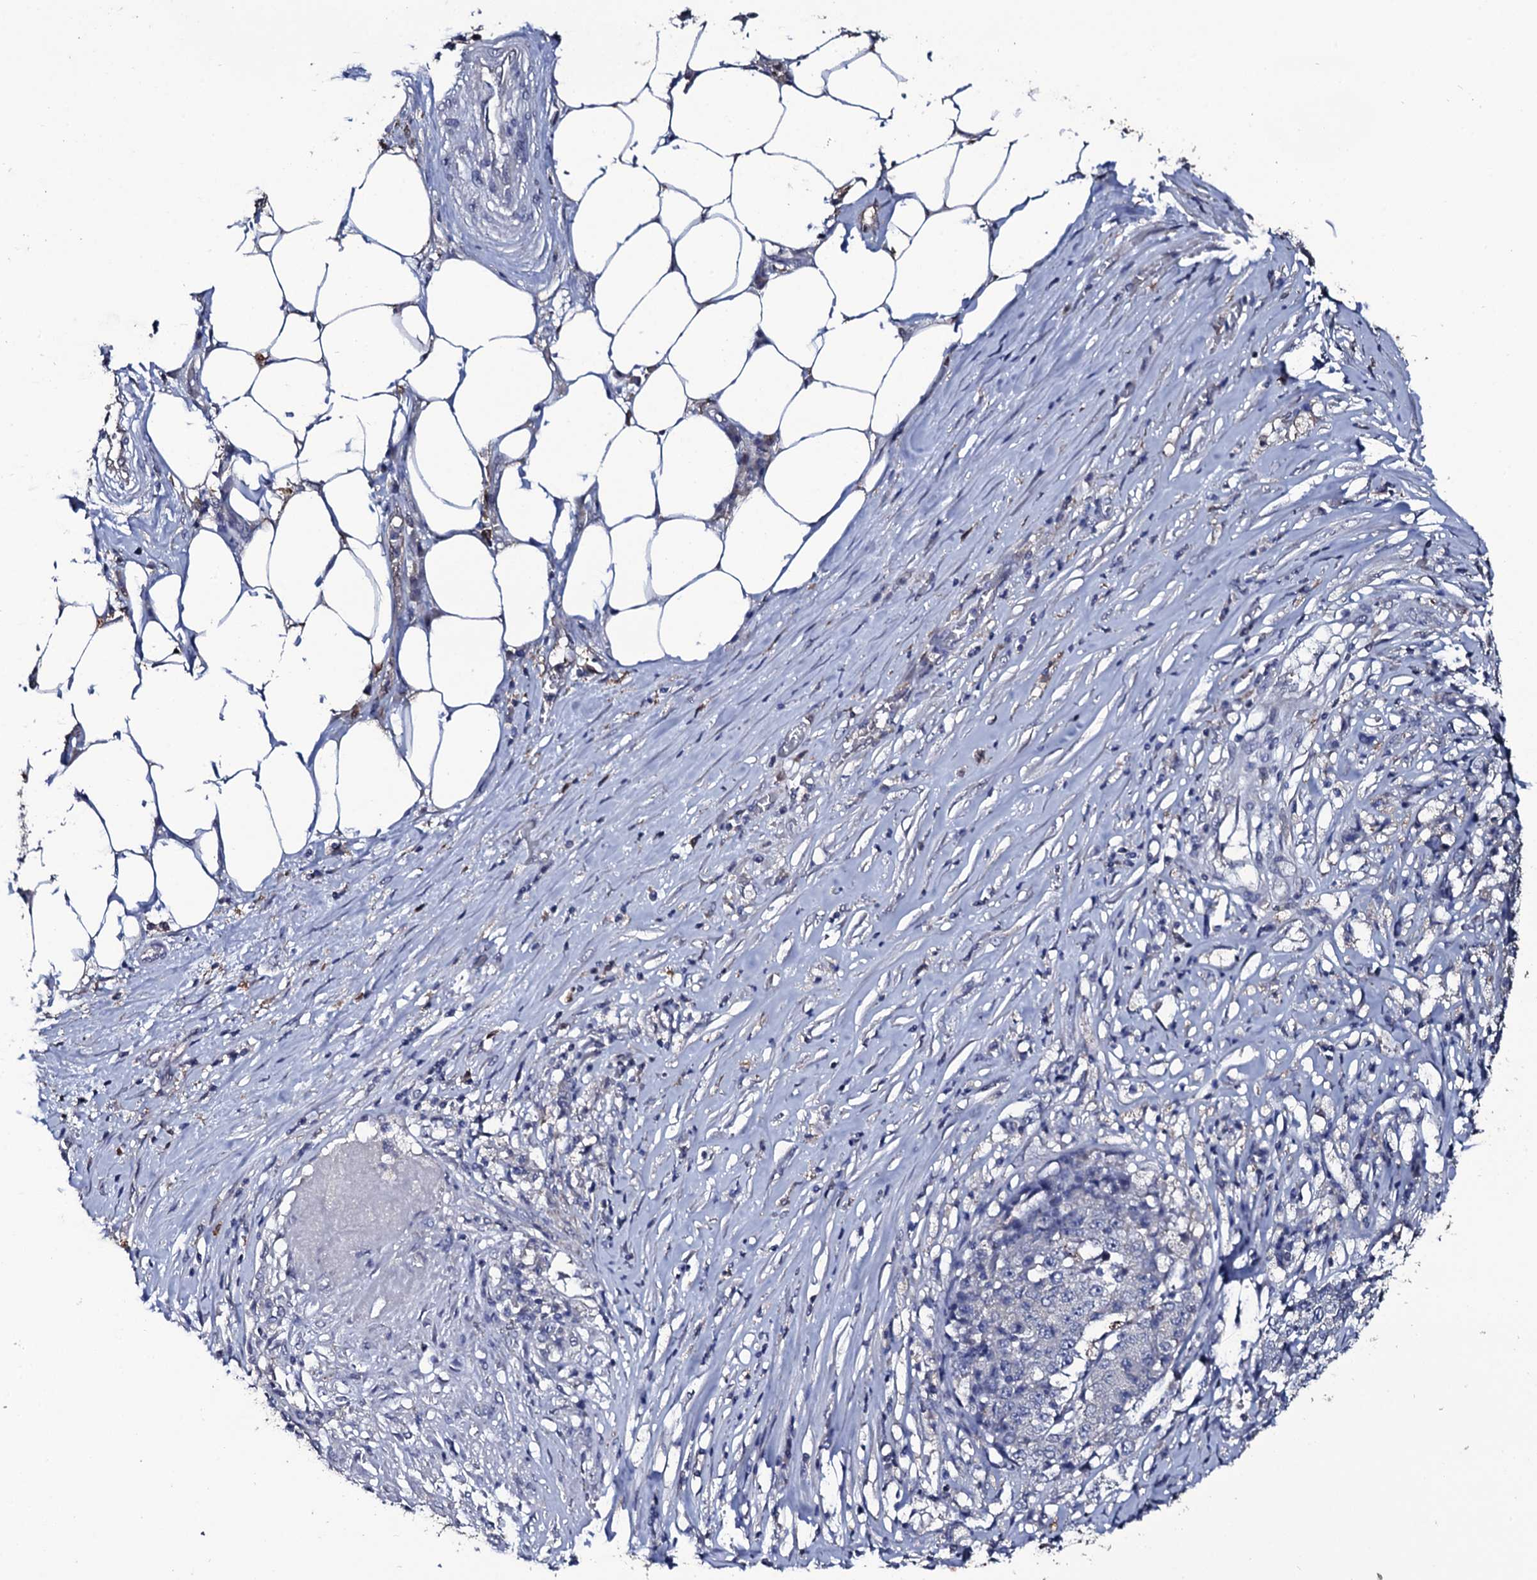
{"staining": {"intensity": "negative", "quantity": "none", "location": "none"}, "tissue": "stomach cancer", "cell_type": "Tumor cells", "image_type": "cancer", "snomed": [{"axis": "morphology", "description": "Adenocarcinoma, NOS"}, {"axis": "topography", "description": "Stomach"}], "caption": "Tumor cells show no significant protein staining in adenocarcinoma (stomach). The staining is performed using DAB (3,3'-diaminobenzidine) brown chromogen with nuclei counter-stained in using hematoxylin.", "gene": "CRYL1", "patient": {"sex": "male", "age": 59}}